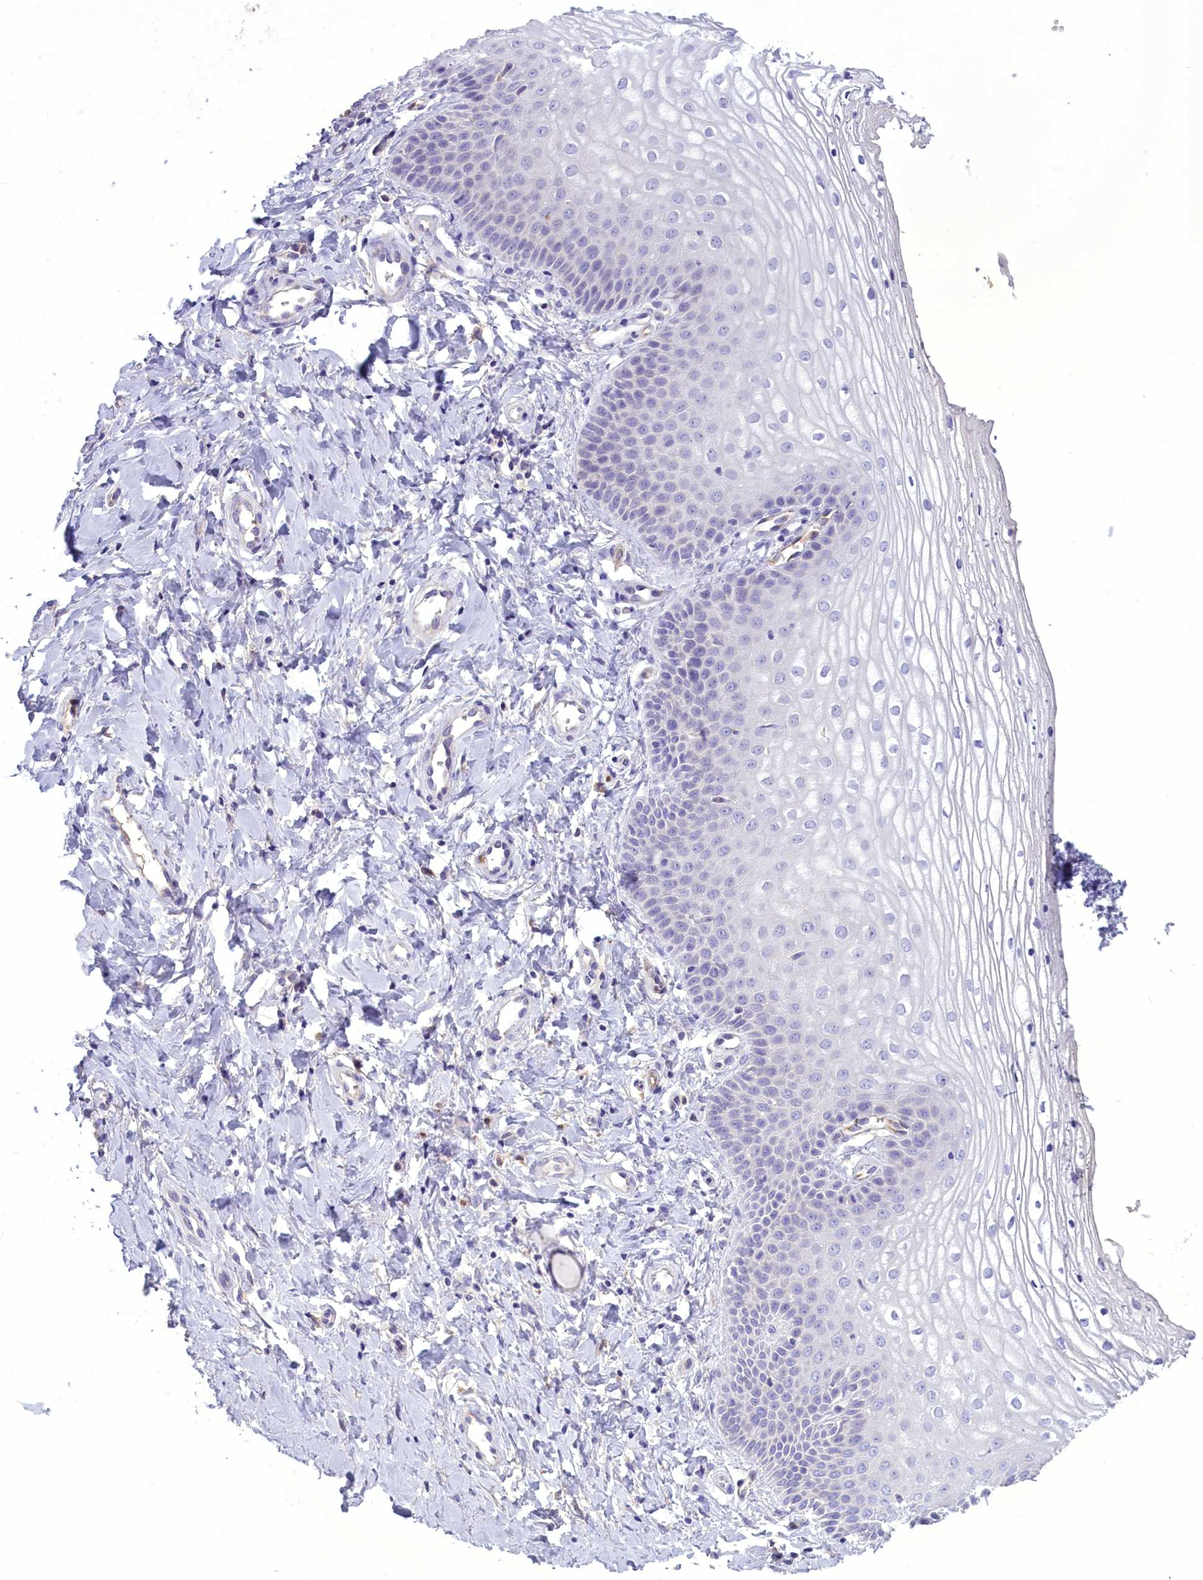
{"staining": {"intensity": "negative", "quantity": "none", "location": "none"}, "tissue": "vagina", "cell_type": "Squamous epithelial cells", "image_type": "normal", "snomed": [{"axis": "morphology", "description": "Normal tissue, NOS"}, {"axis": "topography", "description": "Vagina"}], "caption": "Immunohistochemical staining of unremarkable vagina reveals no significant expression in squamous epithelial cells. (Brightfield microscopy of DAB (3,3'-diaminobenzidine) immunohistochemistry (IHC) at high magnification).", "gene": "FAM149B1", "patient": {"sex": "female", "age": 68}}